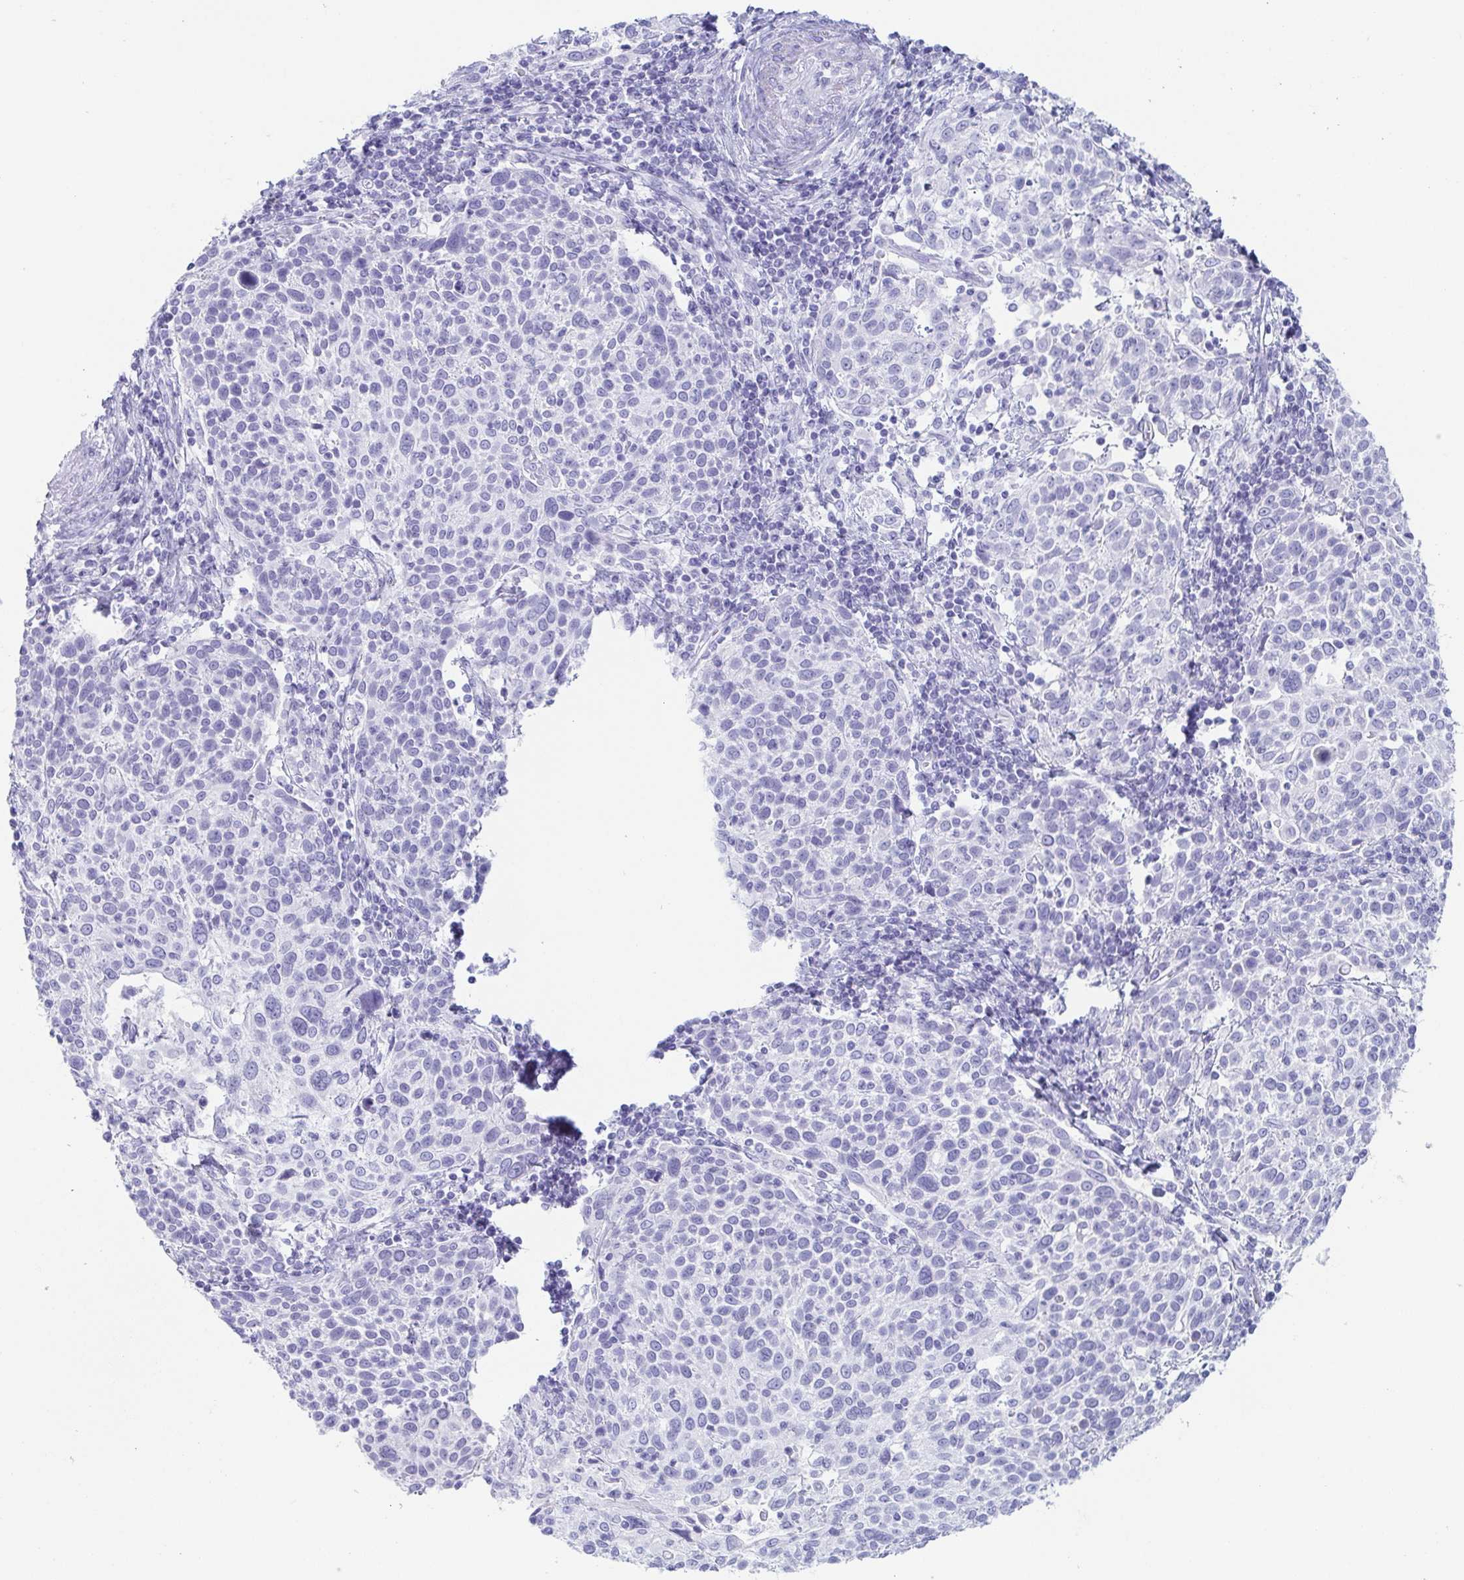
{"staining": {"intensity": "negative", "quantity": "none", "location": "none"}, "tissue": "cervical cancer", "cell_type": "Tumor cells", "image_type": "cancer", "snomed": [{"axis": "morphology", "description": "Squamous cell carcinoma, NOS"}, {"axis": "topography", "description": "Cervix"}], "caption": "A high-resolution histopathology image shows IHC staining of cervical cancer, which demonstrates no significant expression in tumor cells.", "gene": "ZG16B", "patient": {"sex": "female", "age": 61}}